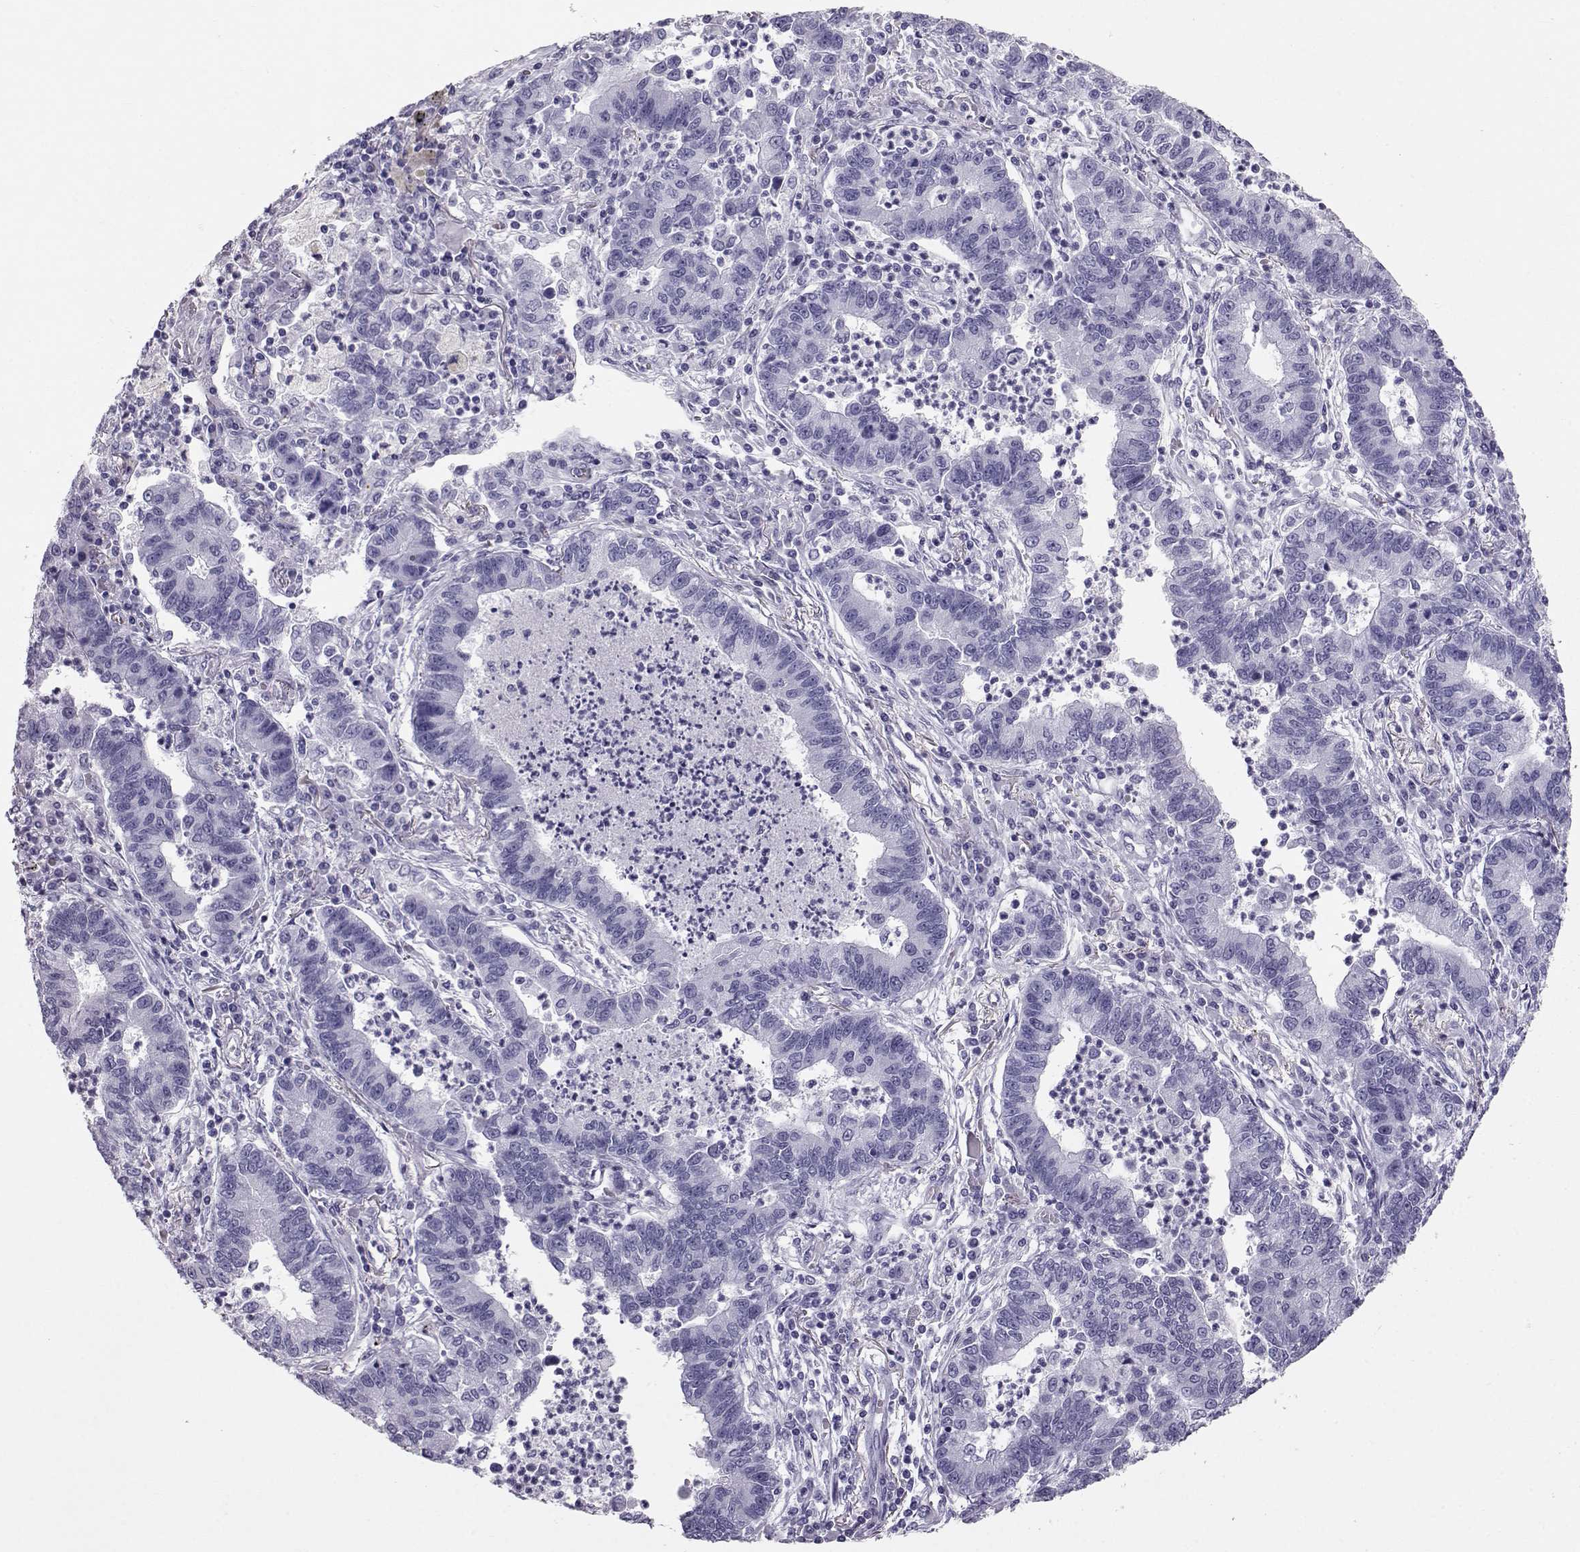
{"staining": {"intensity": "negative", "quantity": "none", "location": "none"}, "tissue": "lung cancer", "cell_type": "Tumor cells", "image_type": "cancer", "snomed": [{"axis": "morphology", "description": "Adenocarcinoma, NOS"}, {"axis": "topography", "description": "Lung"}], "caption": "Lung adenocarcinoma was stained to show a protein in brown. There is no significant expression in tumor cells.", "gene": "RD3", "patient": {"sex": "female", "age": 57}}